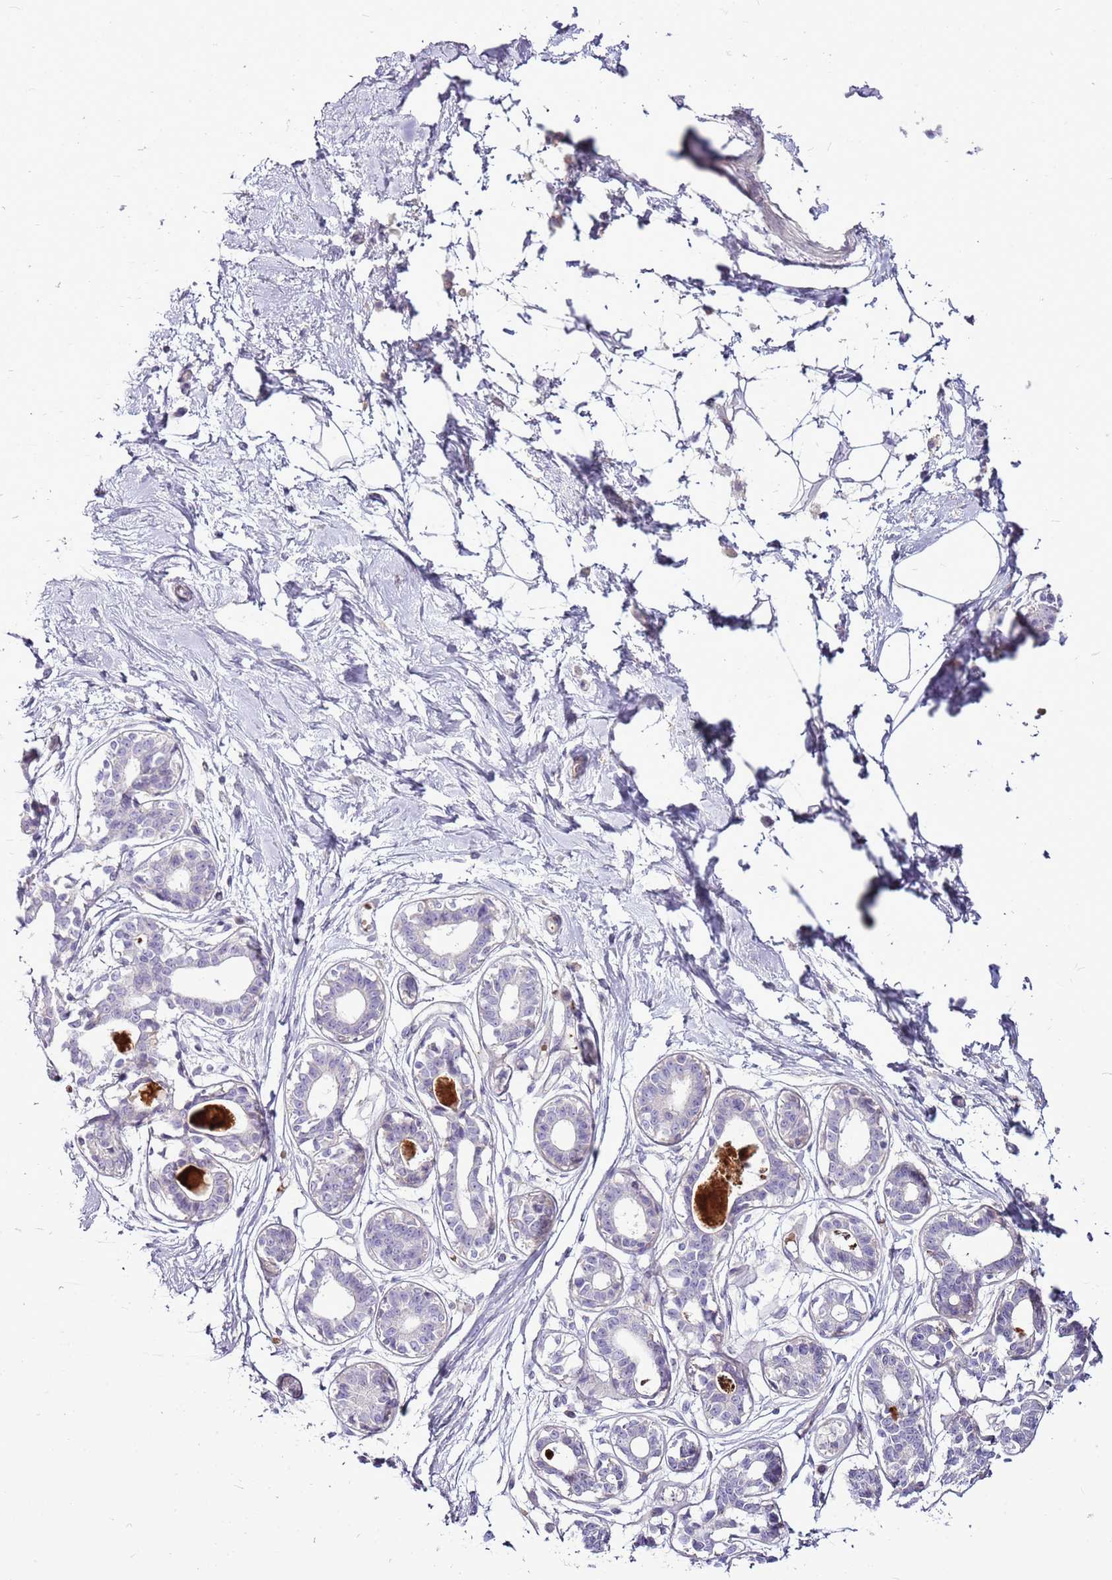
{"staining": {"intensity": "negative", "quantity": "none", "location": "none"}, "tissue": "breast", "cell_type": "Adipocytes", "image_type": "normal", "snomed": [{"axis": "morphology", "description": "Normal tissue, NOS"}, {"axis": "topography", "description": "Breast"}], "caption": "This is a photomicrograph of immunohistochemistry staining of normal breast, which shows no positivity in adipocytes.", "gene": "CHAC2", "patient": {"sex": "female", "age": 45}}